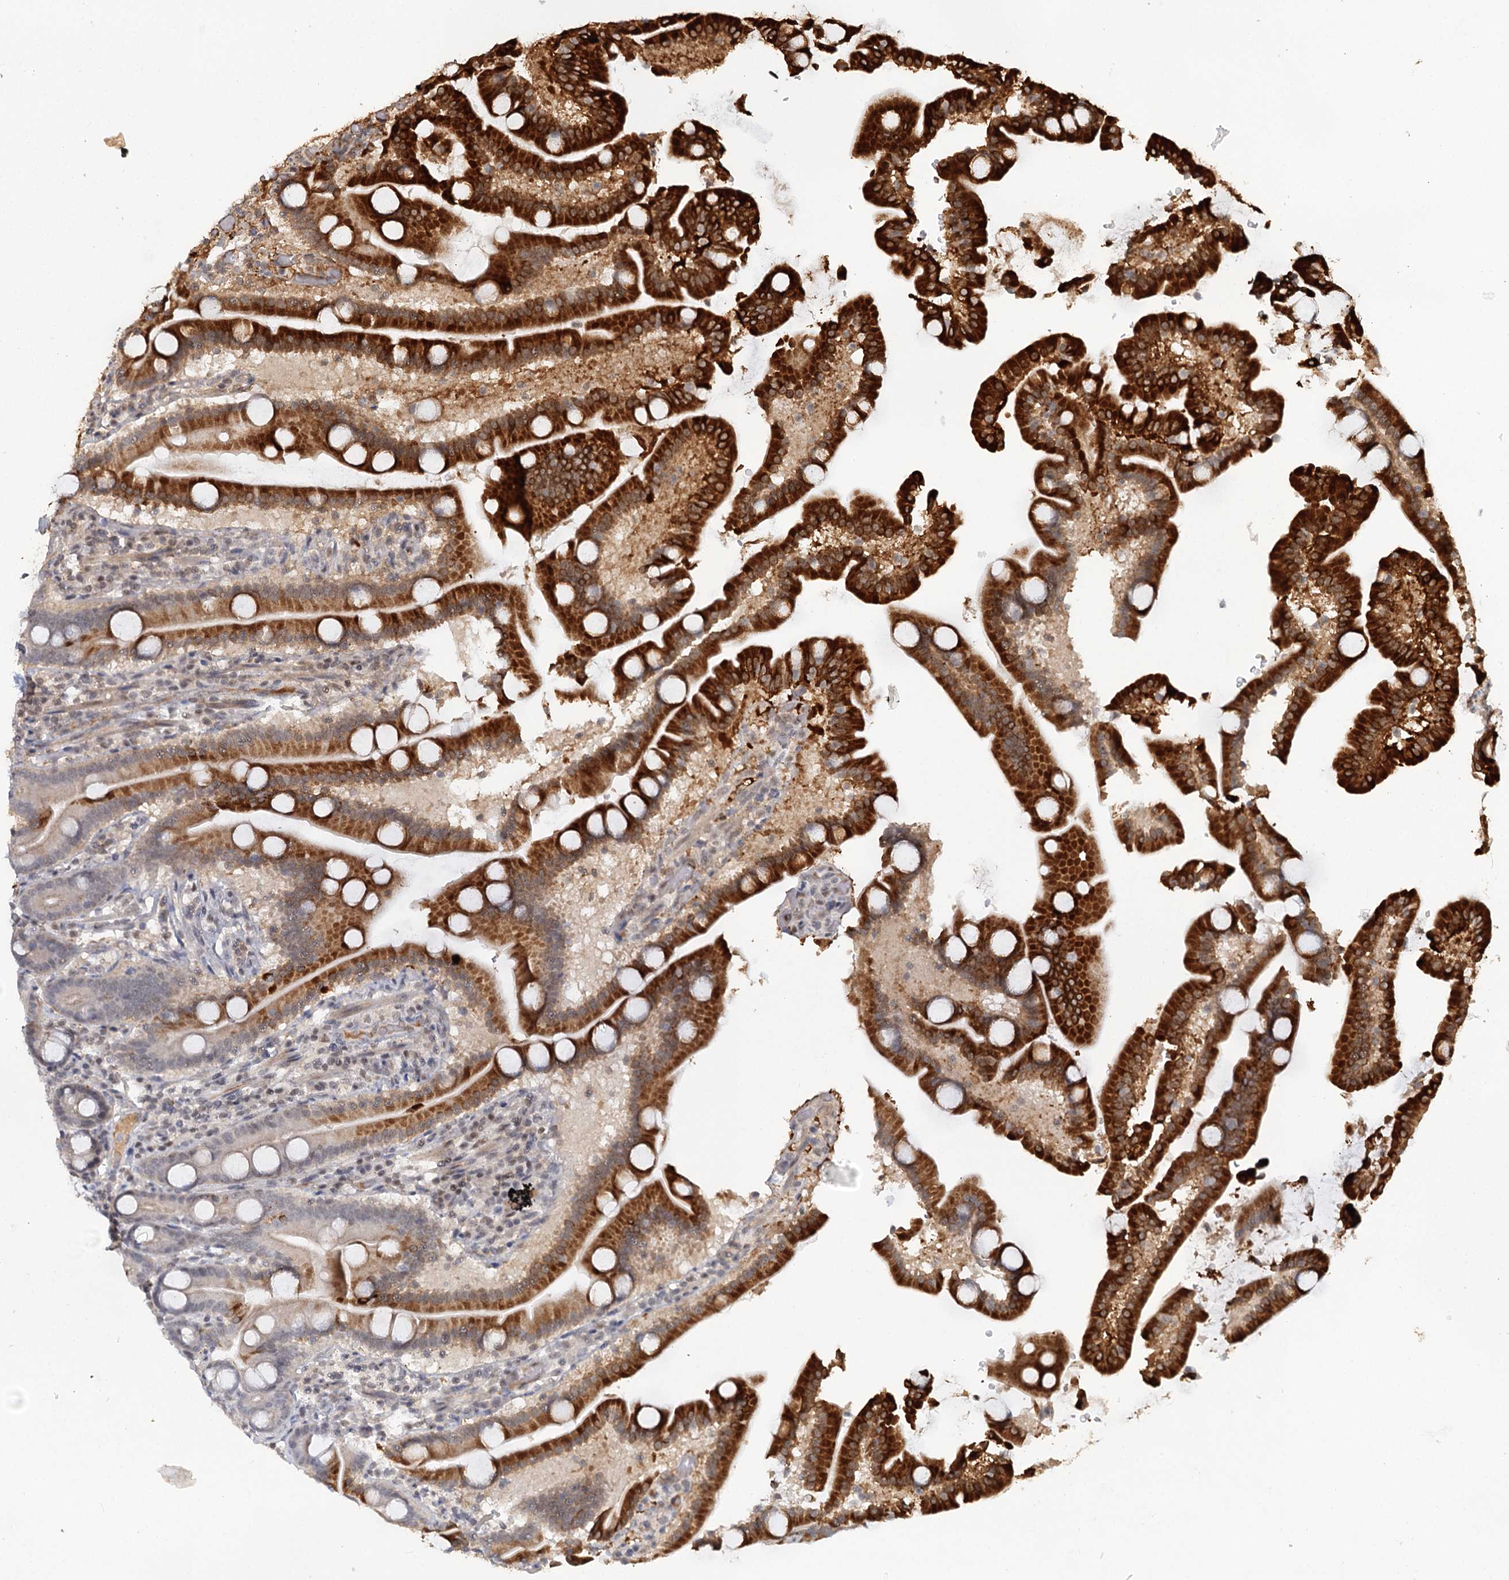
{"staining": {"intensity": "strong", "quantity": "25%-75%", "location": "cytoplasmic/membranous"}, "tissue": "duodenum", "cell_type": "Glandular cells", "image_type": "normal", "snomed": [{"axis": "morphology", "description": "Normal tissue, NOS"}, {"axis": "topography", "description": "Duodenum"}], "caption": "IHC of benign human duodenum demonstrates high levels of strong cytoplasmic/membranous positivity in approximately 25%-75% of glandular cells.", "gene": "GPATCH11", "patient": {"sex": "male", "age": 55}}